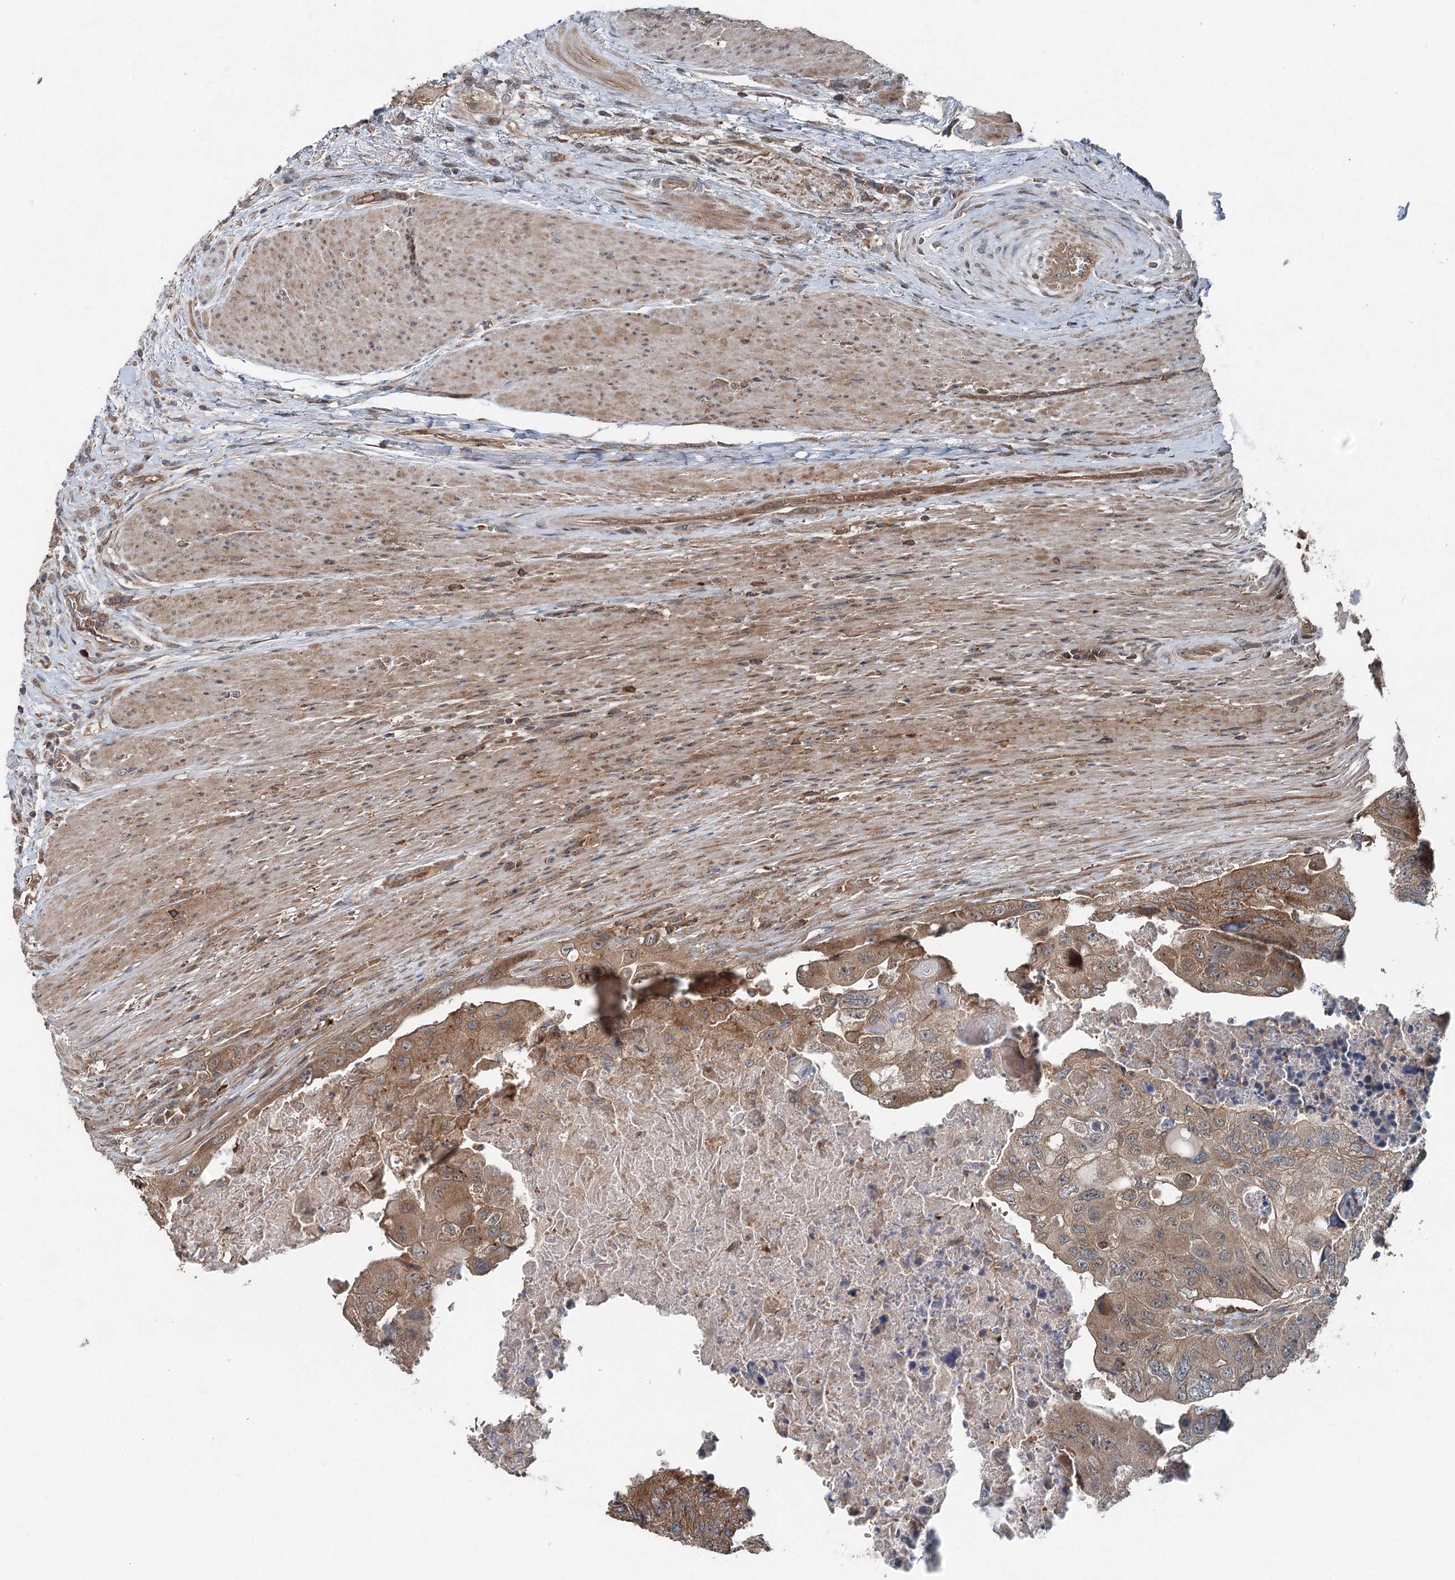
{"staining": {"intensity": "moderate", "quantity": ">75%", "location": "cytoplasmic/membranous"}, "tissue": "colorectal cancer", "cell_type": "Tumor cells", "image_type": "cancer", "snomed": [{"axis": "morphology", "description": "Adenocarcinoma, NOS"}, {"axis": "topography", "description": "Rectum"}], "caption": "Colorectal cancer tissue shows moderate cytoplasmic/membranous positivity in approximately >75% of tumor cells, visualized by immunohistochemistry.", "gene": "SKIC3", "patient": {"sex": "male", "age": 63}}